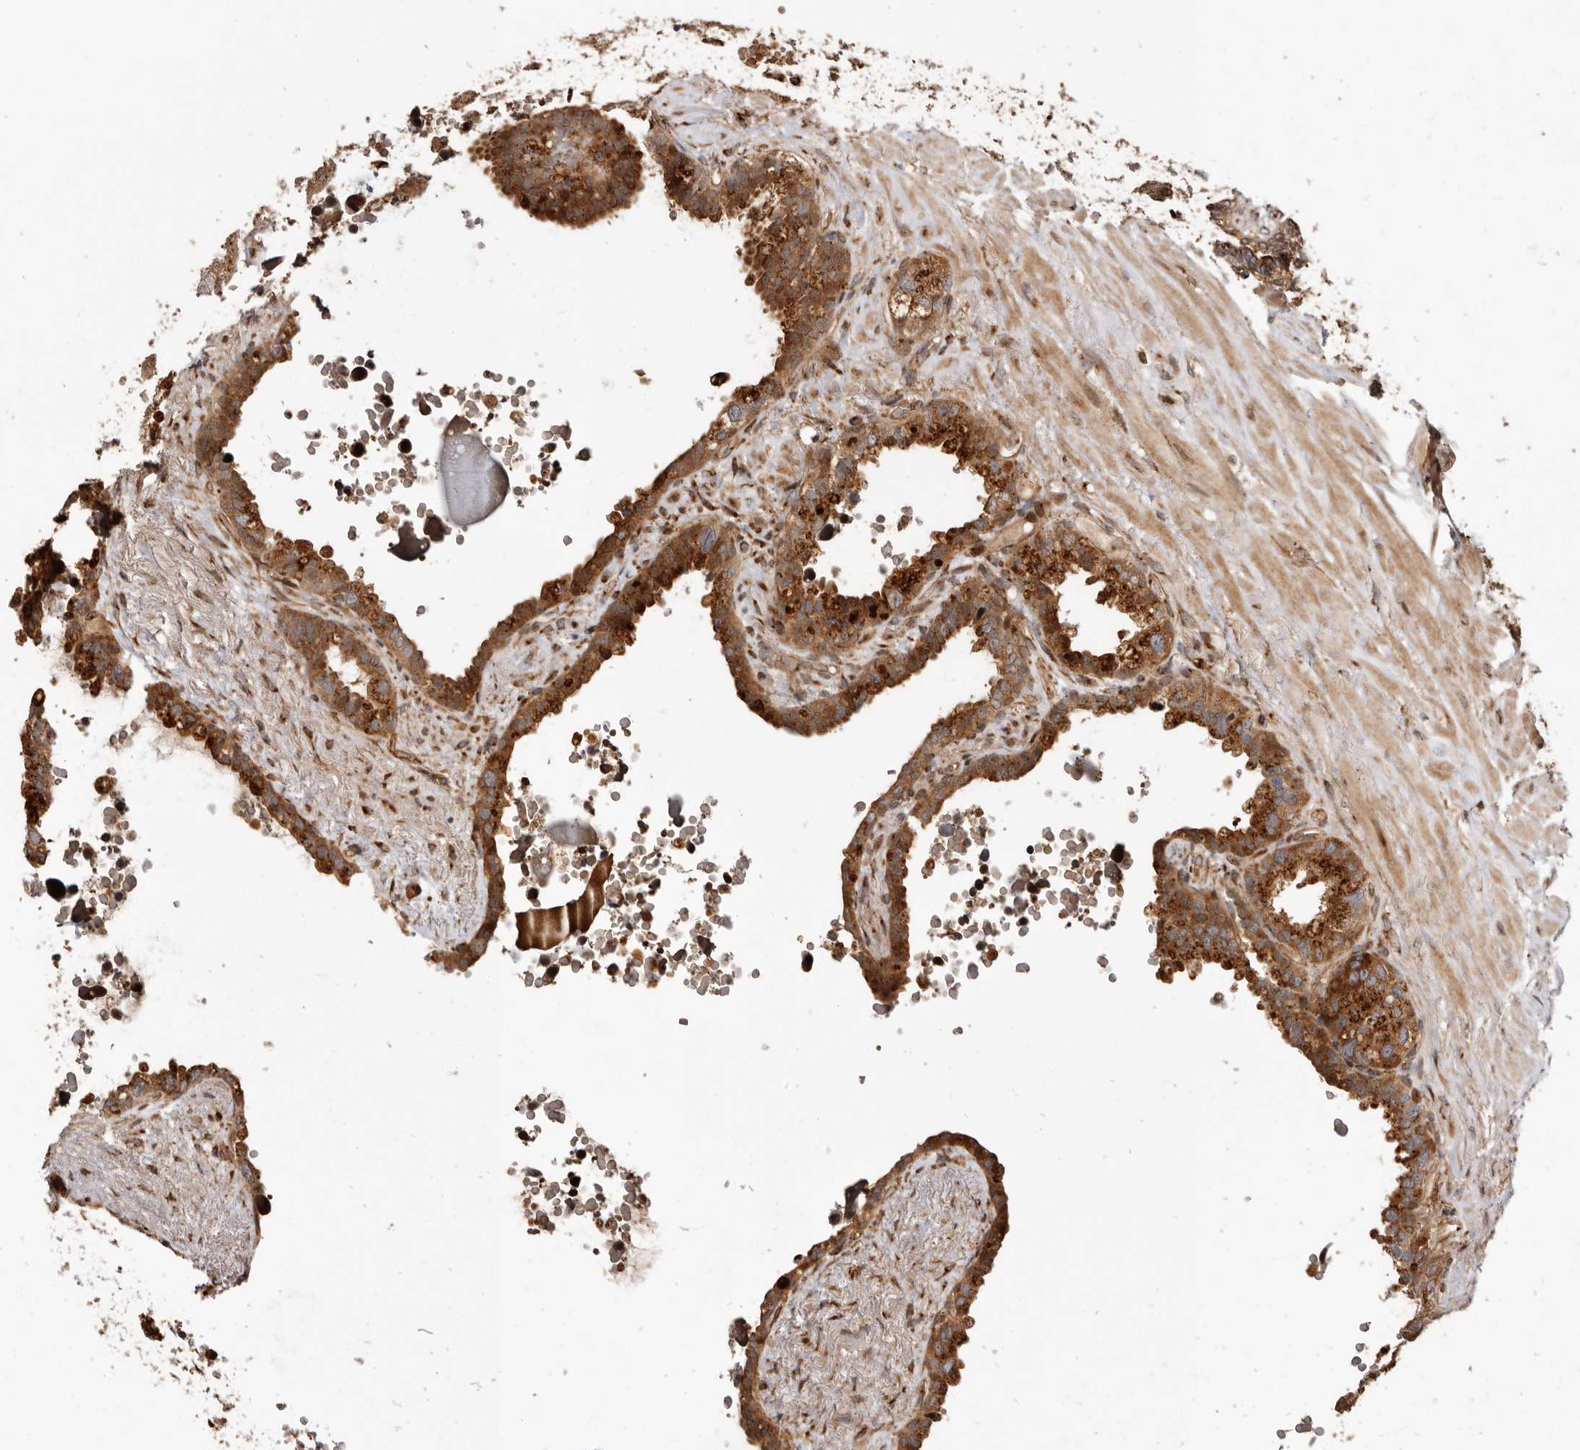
{"staining": {"intensity": "strong", "quantity": "25%-75%", "location": "cytoplasmic/membranous"}, "tissue": "seminal vesicle", "cell_type": "Glandular cells", "image_type": "normal", "snomed": [{"axis": "morphology", "description": "Normal tissue, NOS"}, {"axis": "topography", "description": "Seminal veicle"}], "caption": "IHC of normal human seminal vesicle reveals high levels of strong cytoplasmic/membranous expression in approximately 25%-75% of glandular cells. (DAB (3,3'-diaminobenzidine) = brown stain, brightfield microscopy at high magnification).", "gene": "GPR27", "patient": {"sex": "male", "age": 80}}